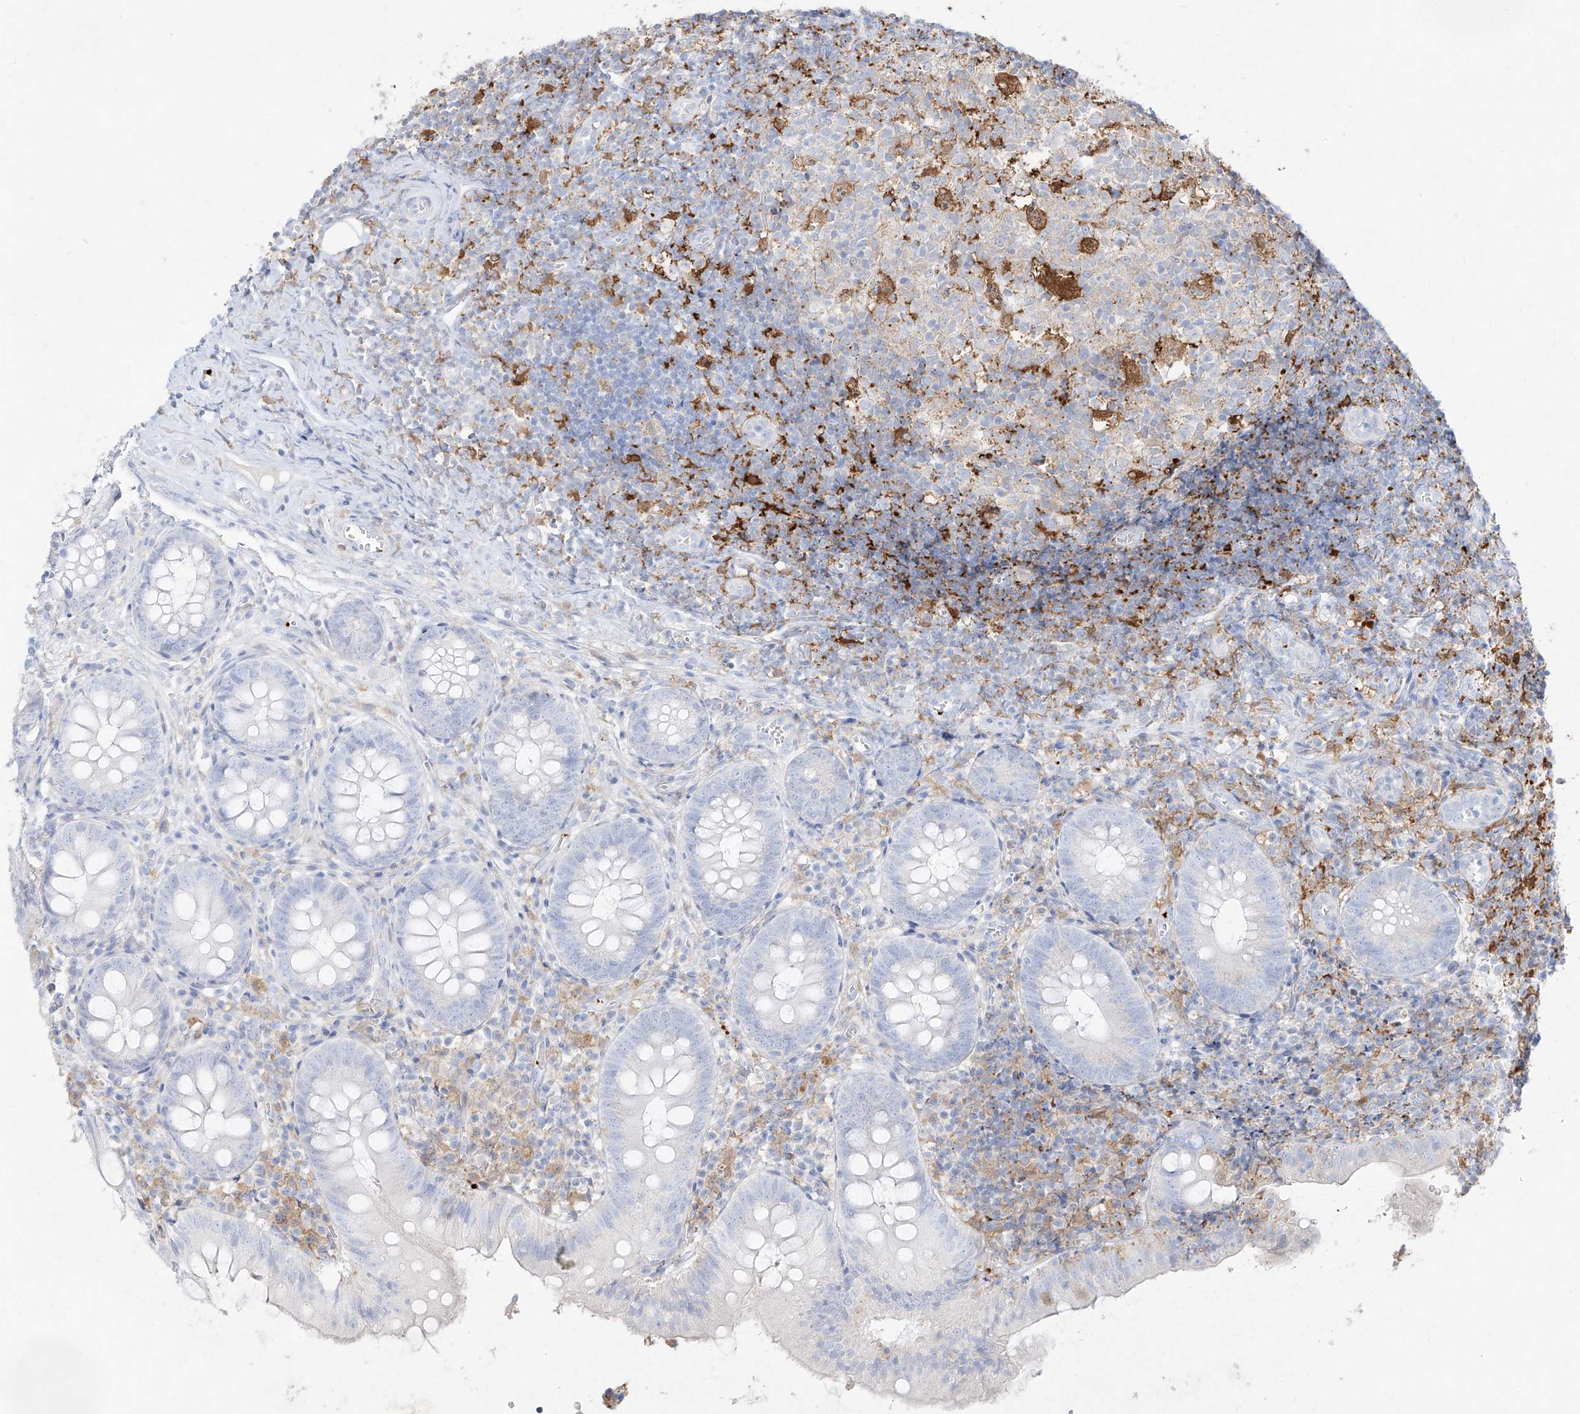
{"staining": {"intensity": "negative", "quantity": "none", "location": "none"}, "tissue": "appendix", "cell_type": "Glandular cells", "image_type": "normal", "snomed": [{"axis": "morphology", "description": "Normal tissue, NOS"}, {"axis": "topography", "description": "Appendix"}], "caption": "Immunohistochemical staining of normal human appendix reveals no significant staining in glandular cells. (DAB (3,3'-diaminobenzidine) immunohistochemistry, high magnification).", "gene": "PLEK", "patient": {"sex": "male", "age": 8}}